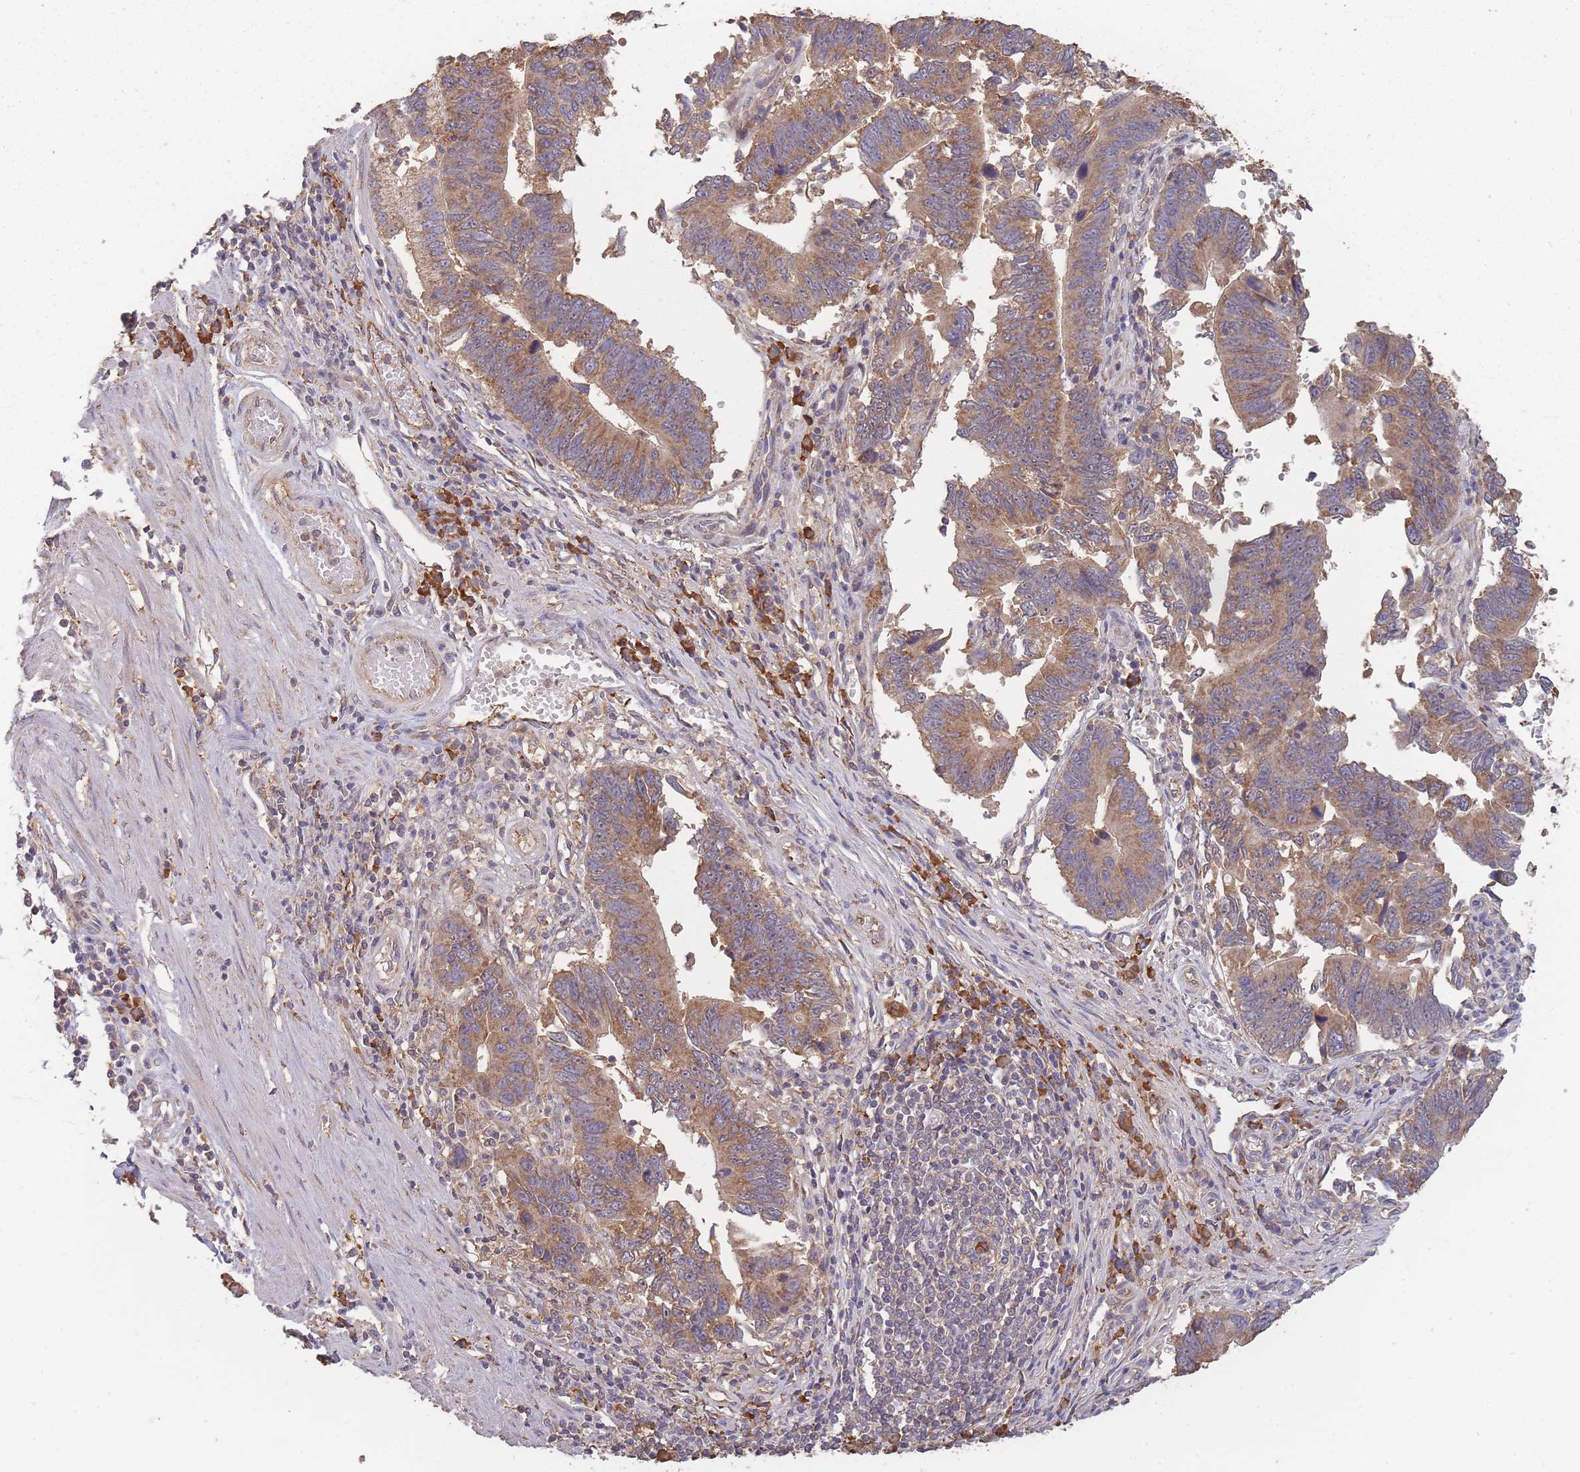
{"staining": {"intensity": "moderate", "quantity": ">75%", "location": "cytoplasmic/membranous"}, "tissue": "stomach cancer", "cell_type": "Tumor cells", "image_type": "cancer", "snomed": [{"axis": "morphology", "description": "Adenocarcinoma, NOS"}, {"axis": "topography", "description": "Stomach"}], "caption": "Adenocarcinoma (stomach) stained for a protein (brown) displays moderate cytoplasmic/membranous positive positivity in approximately >75% of tumor cells.", "gene": "SANBR", "patient": {"sex": "male", "age": 59}}